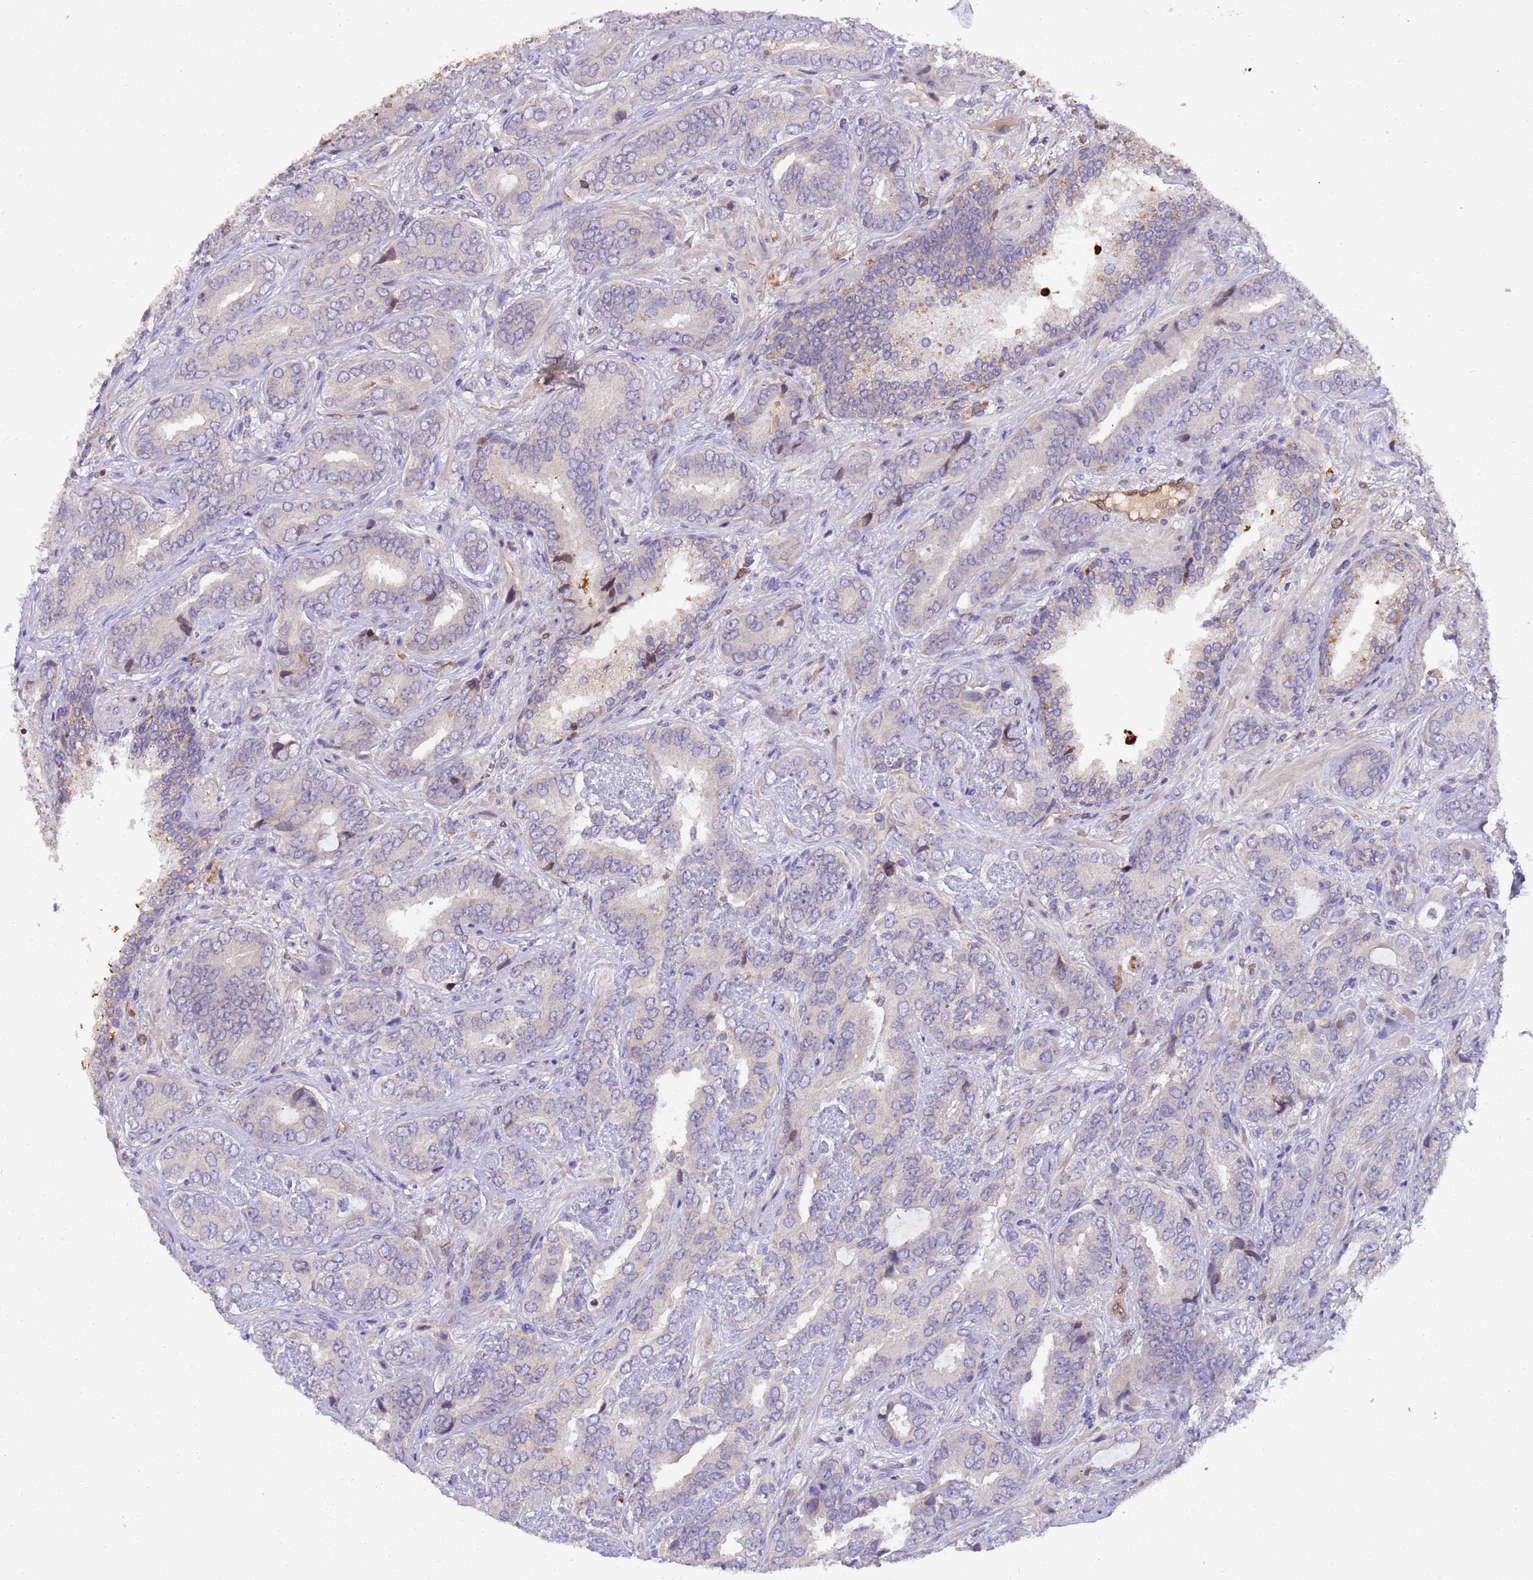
{"staining": {"intensity": "negative", "quantity": "none", "location": "none"}, "tissue": "prostate cancer", "cell_type": "Tumor cells", "image_type": "cancer", "snomed": [{"axis": "morphology", "description": "Adenocarcinoma, High grade"}, {"axis": "topography", "description": "Prostate"}], "caption": "An immunohistochemistry histopathology image of prostate high-grade adenocarcinoma is shown. There is no staining in tumor cells of prostate high-grade adenocarcinoma. (DAB immunohistochemistry (IHC) visualized using brightfield microscopy, high magnification).", "gene": "PLCXD3", "patient": {"sex": "male", "age": 71}}